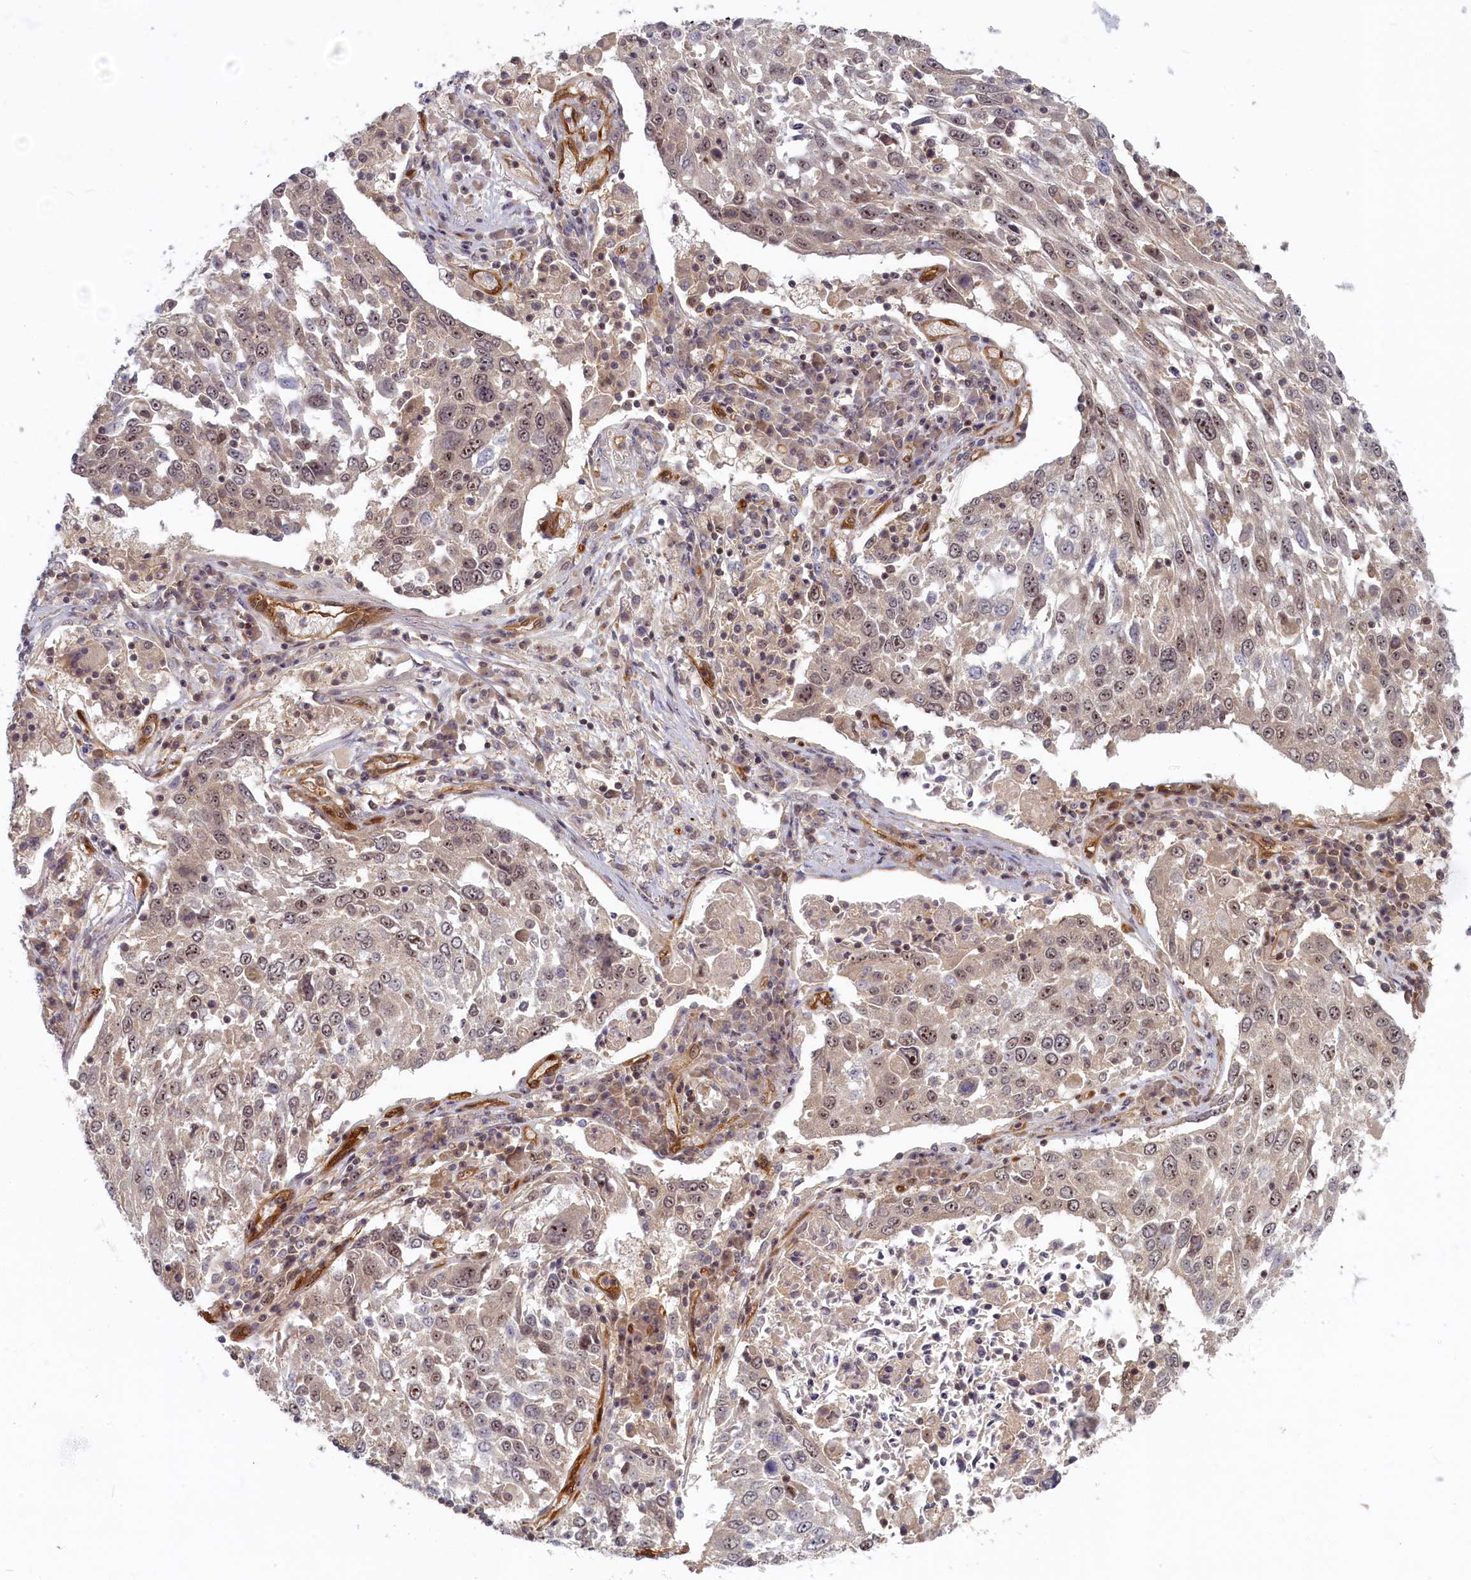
{"staining": {"intensity": "moderate", "quantity": "25%-75%", "location": "nuclear"}, "tissue": "lung cancer", "cell_type": "Tumor cells", "image_type": "cancer", "snomed": [{"axis": "morphology", "description": "Squamous cell carcinoma, NOS"}, {"axis": "topography", "description": "Lung"}], "caption": "Lung squamous cell carcinoma stained with DAB immunohistochemistry displays medium levels of moderate nuclear staining in approximately 25%-75% of tumor cells.", "gene": "SNRK", "patient": {"sex": "male", "age": 65}}